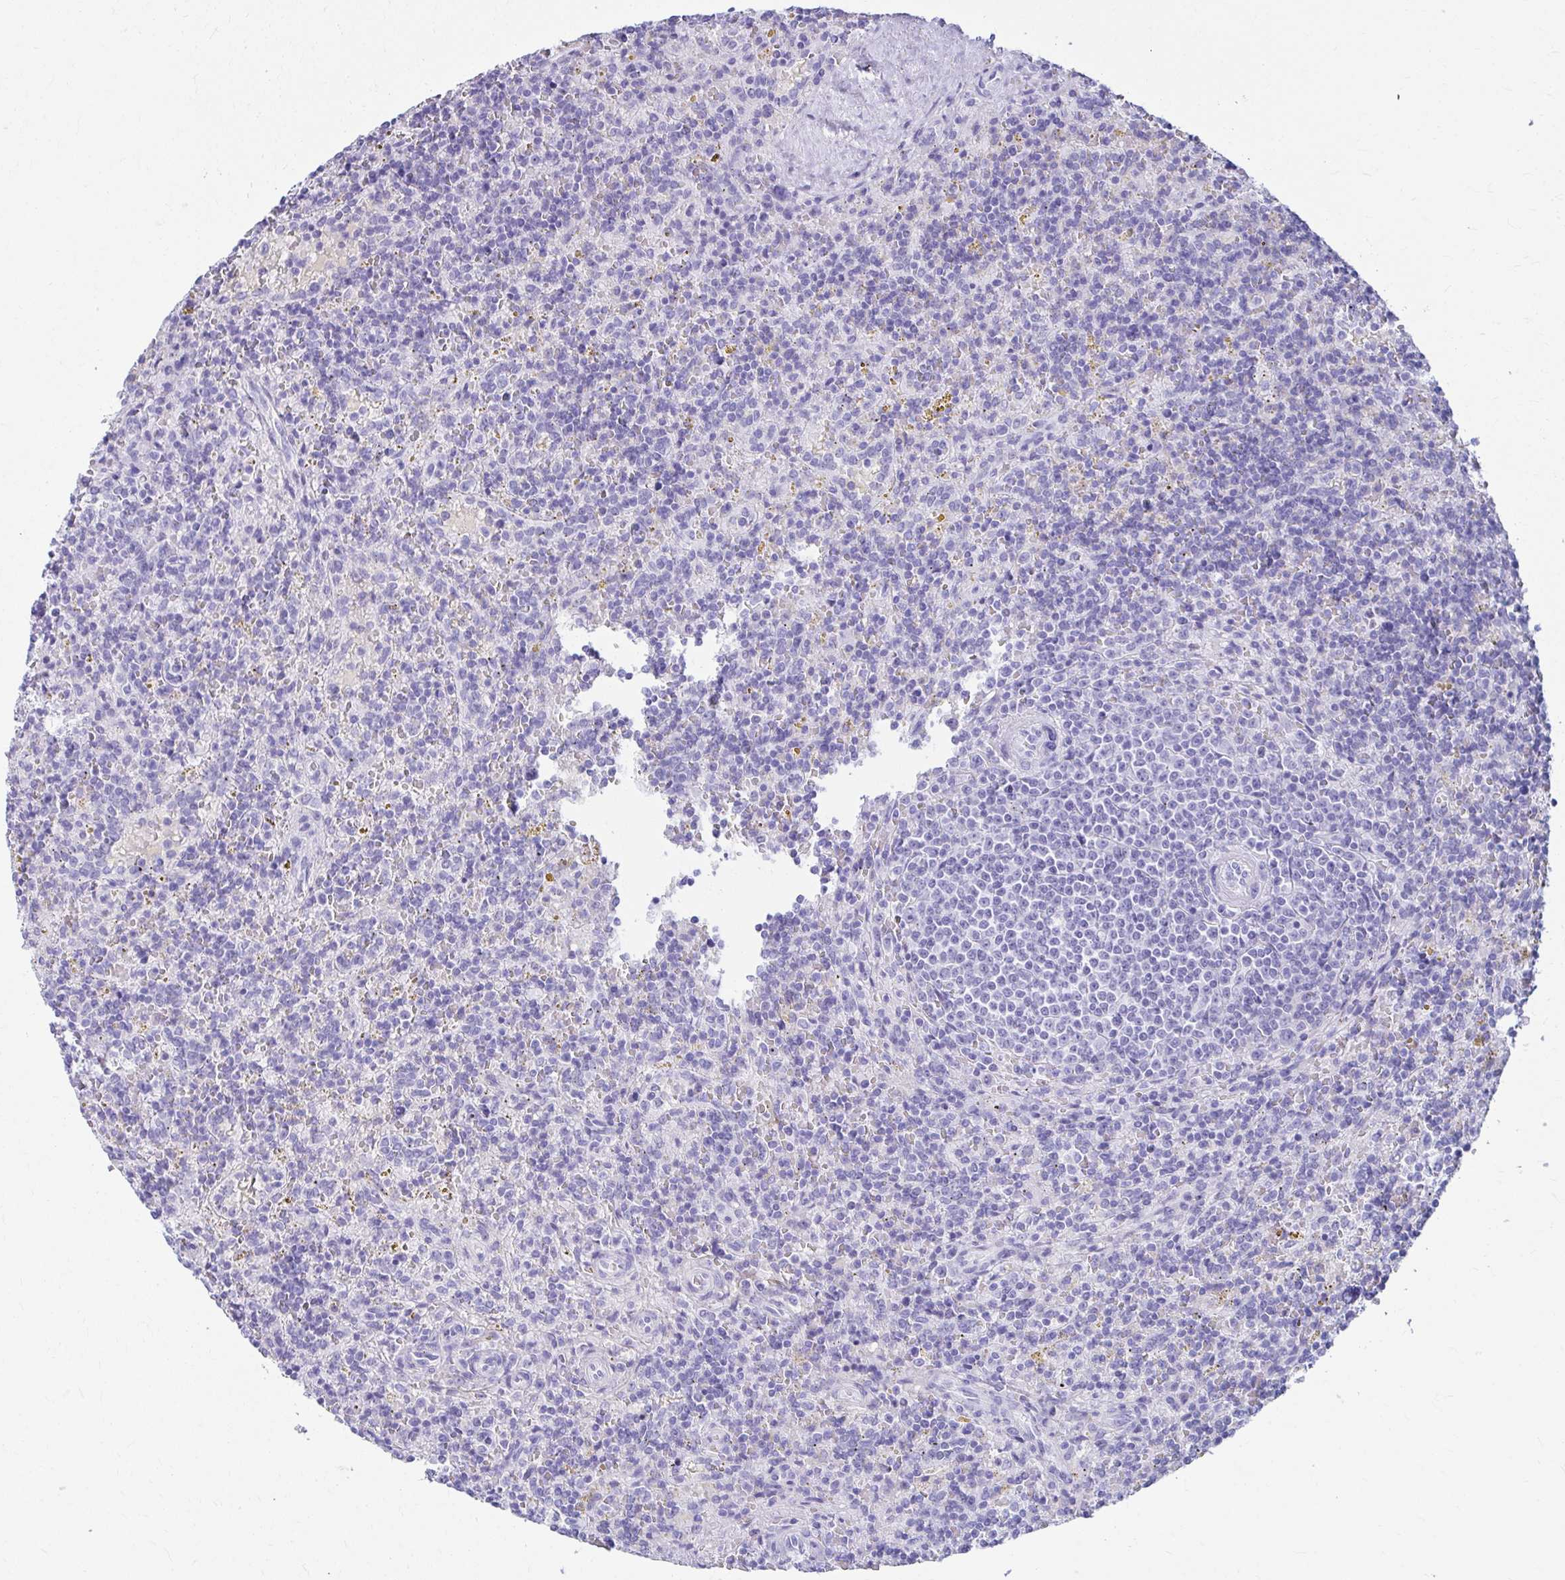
{"staining": {"intensity": "negative", "quantity": "none", "location": "none"}, "tissue": "lymphoma", "cell_type": "Tumor cells", "image_type": "cancer", "snomed": [{"axis": "morphology", "description": "Malignant lymphoma, non-Hodgkin's type, Low grade"}, {"axis": "topography", "description": "Spleen"}], "caption": "Immunohistochemical staining of lymphoma demonstrates no significant expression in tumor cells. (DAB immunohistochemistry (IHC) with hematoxylin counter stain).", "gene": "ATP4B", "patient": {"sex": "male", "age": 67}}